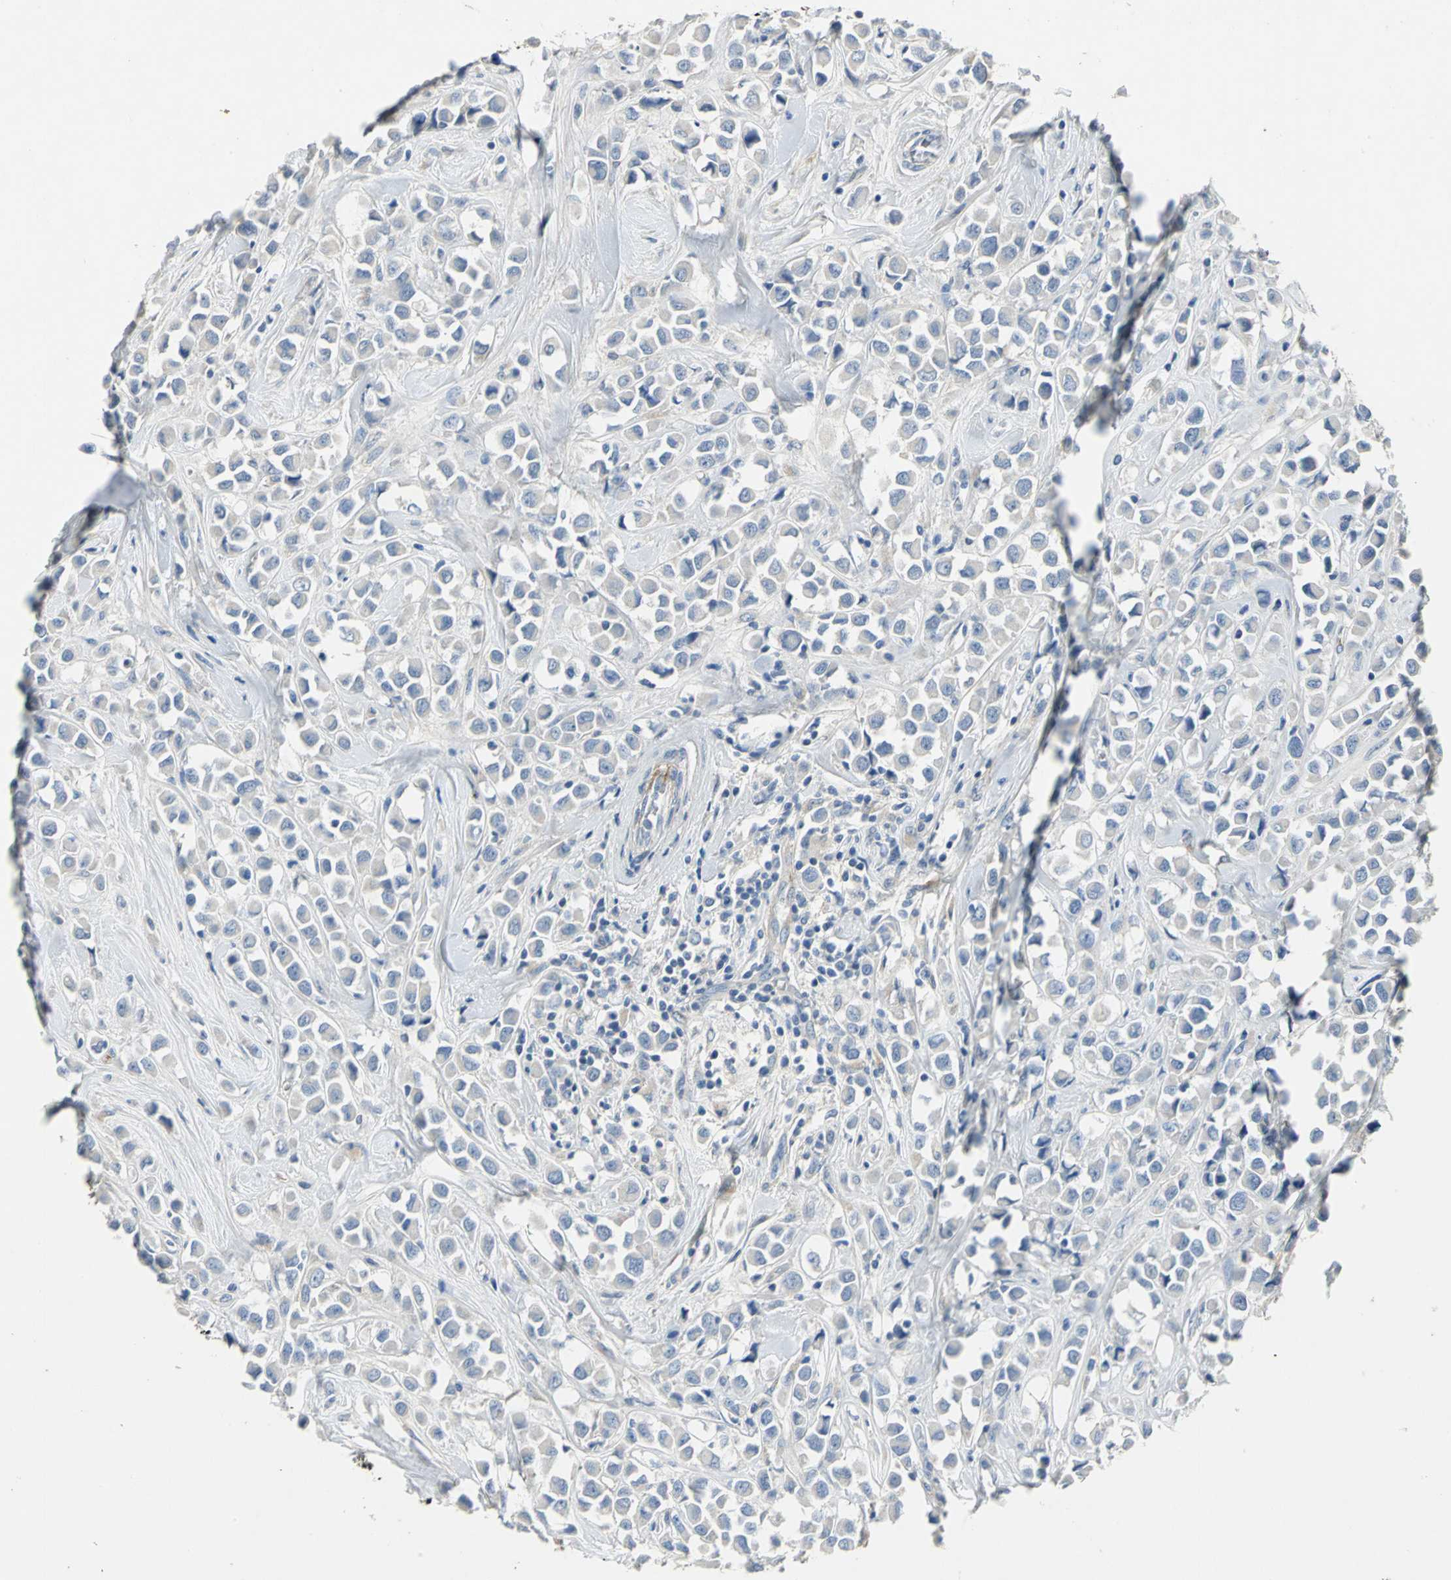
{"staining": {"intensity": "negative", "quantity": "none", "location": "none"}, "tissue": "breast cancer", "cell_type": "Tumor cells", "image_type": "cancer", "snomed": [{"axis": "morphology", "description": "Duct carcinoma"}, {"axis": "topography", "description": "Breast"}], "caption": "Immunohistochemistry (IHC) of infiltrating ductal carcinoma (breast) displays no staining in tumor cells.", "gene": "EFNB3", "patient": {"sex": "female", "age": 61}}